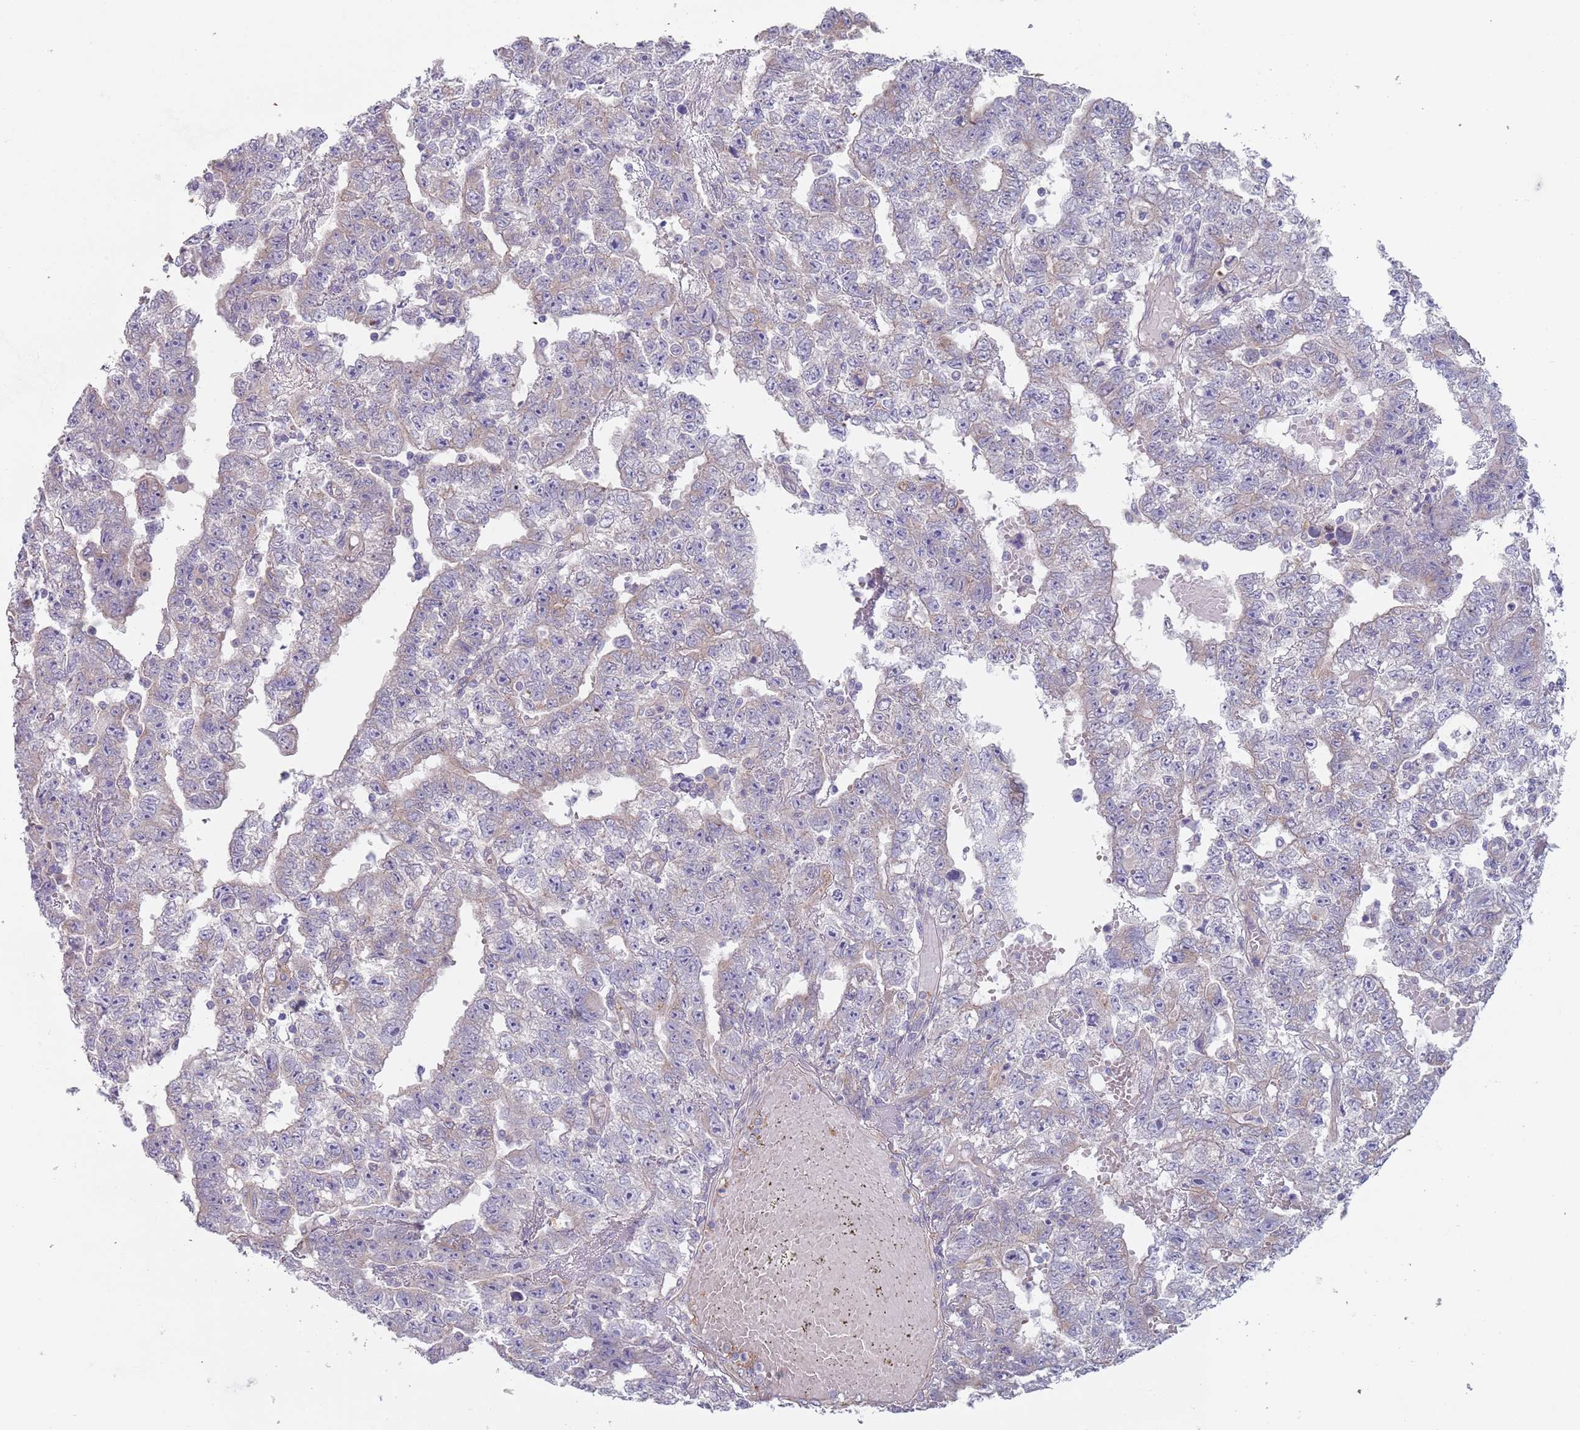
{"staining": {"intensity": "negative", "quantity": "none", "location": "none"}, "tissue": "testis cancer", "cell_type": "Tumor cells", "image_type": "cancer", "snomed": [{"axis": "morphology", "description": "Carcinoma, Embryonal, NOS"}, {"axis": "topography", "description": "Testis"}], "caption": "The micrograph demonstrates no significant staining in tumor cells of embryonal carcinoma (testis).", "gene": "APPL2", "patient": {"sex": "male", "age": 25}}